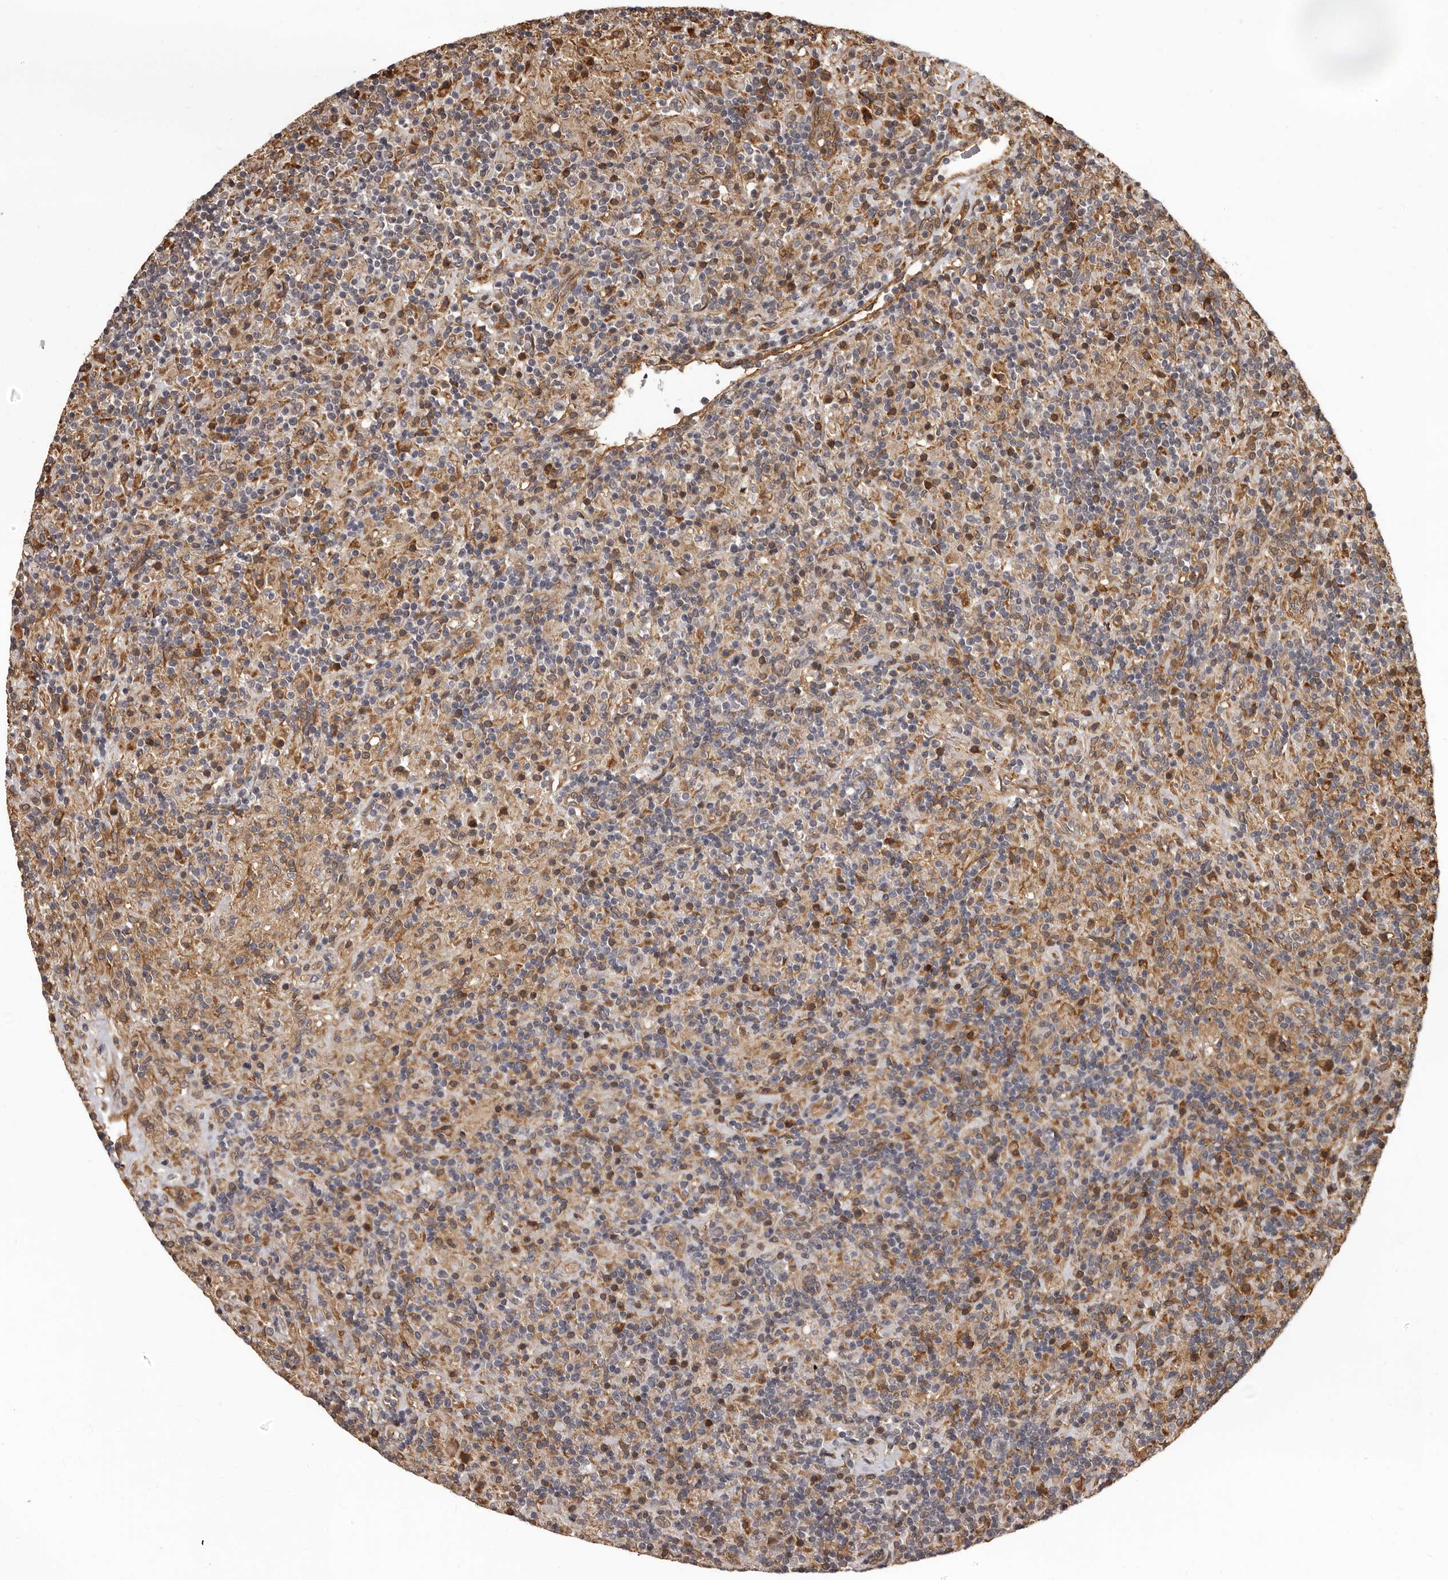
{"staining": {"intensity": "negative", "quantity": "none", "location": "none"}, "tissue": "lymphoma", "cell_type": "Tumor cells", "image_type": "cancer", "snomed": [{"axis": "morphology", "description": "Hodgkin's disease, NOS"}, {"axis": "topography", "description": "Lymph node"}], "caption": "Hodgkin's disease was stained to show a protein in brown. There is no significant staining in tumor cells.", "gene": "SLITRK6", "patient": {"sex": "male", "age": 70}}